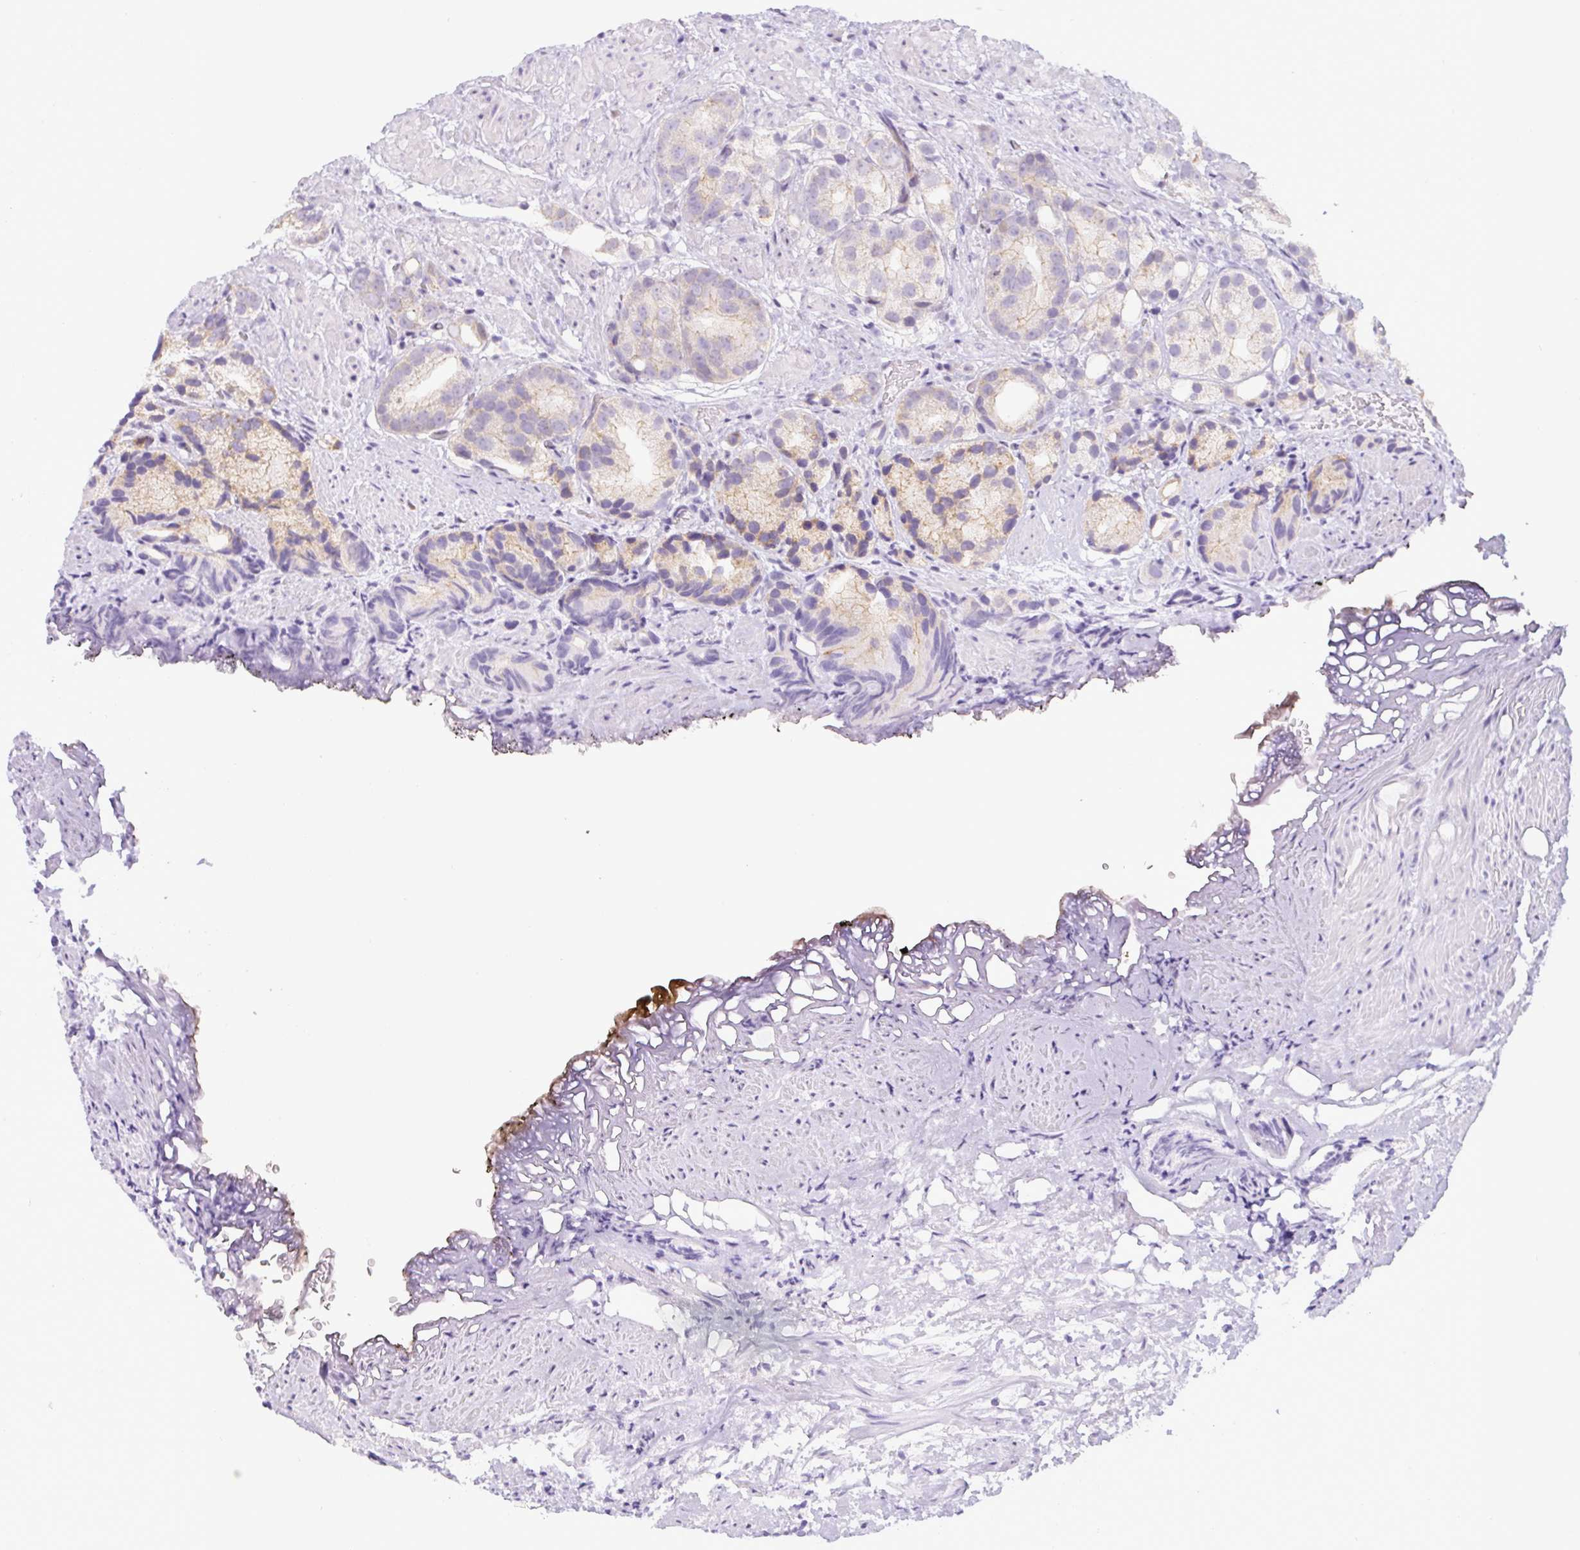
{"staining": {"intensity": "weak", "quantity": "25%-75%", "location": "cytoplasmic/membranous"}, "tissue": "prostate cancer", "cell_type": "Tumor cells", "image_type": "cancer", "snomed": [{"axis": "morphology", "description": "Adenocarcinoma, High grade"}, {"axis": "topography", "description": "Prostate"}], "caption": "The immunohistochemical stain shows weak cytoplasmic/membranous positivity in tumor cells of prostate cancer tissue.", "gene": "ADAMTS19", "patient": {"sex": "male", "age": 82}}